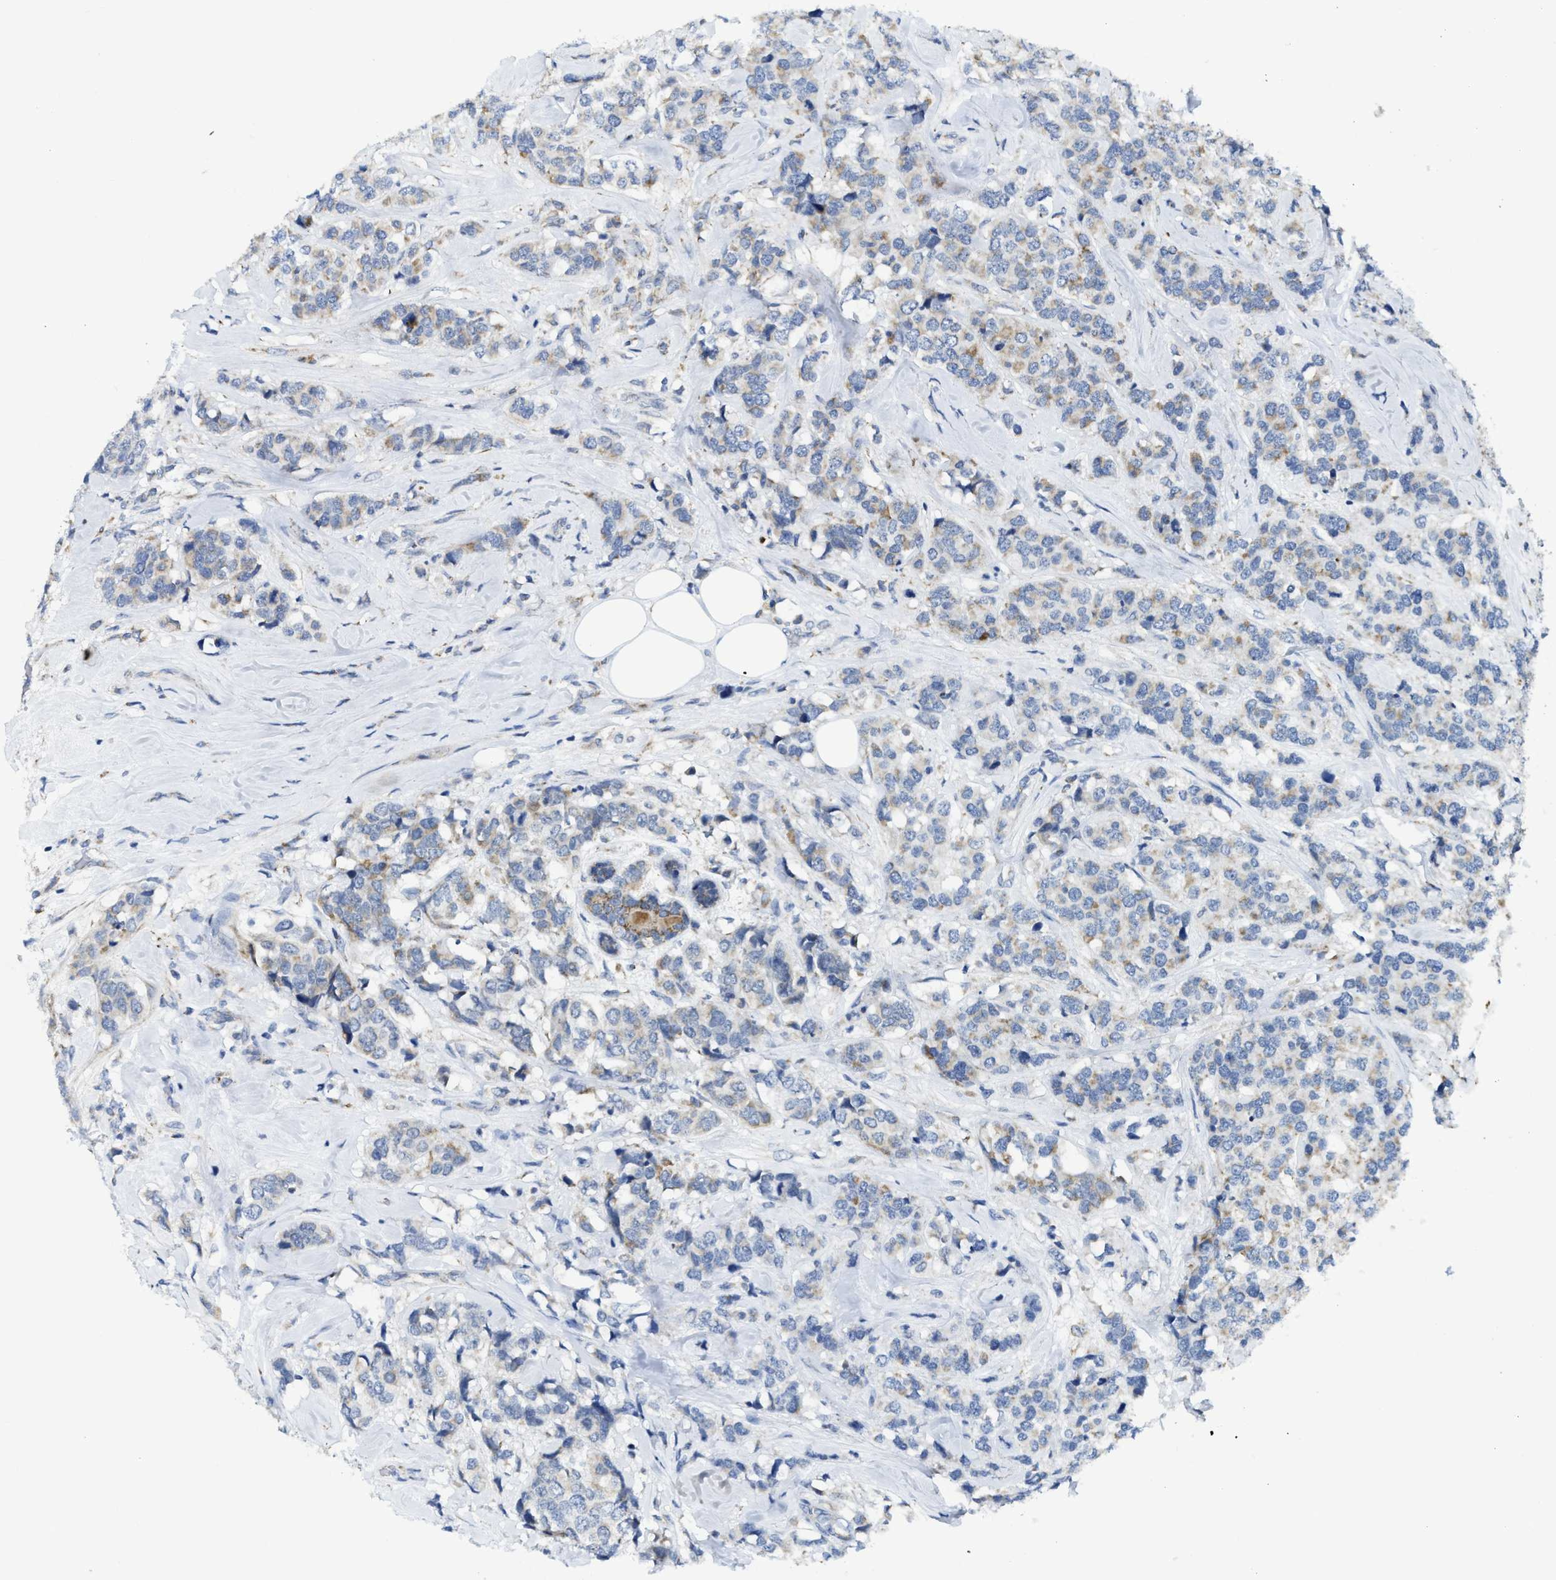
{"staining": {"intensity": "weak", "quantity": "25%-75%", "location": "cytoplasmic/membranous"}, "tissue": "breast cancer", "cell_type": "Tumor cells", "image_type": "cancer", "snomed": [{"axis": "morphology", "description": "Lobular carcinoma"}, {"axis": "topography", "description": "Breast"}], "caption": "Breast lobular carcinoma stained with DAB (3,3'-diaminobenzidine) immunohistochemistry (IHC) demonstrates low levels of weak cytoplasmic/membranous staining in about 25%-75% of tumor cells.", "gene": "GATD3", "patient": {"sex": "female", "age": 59}}